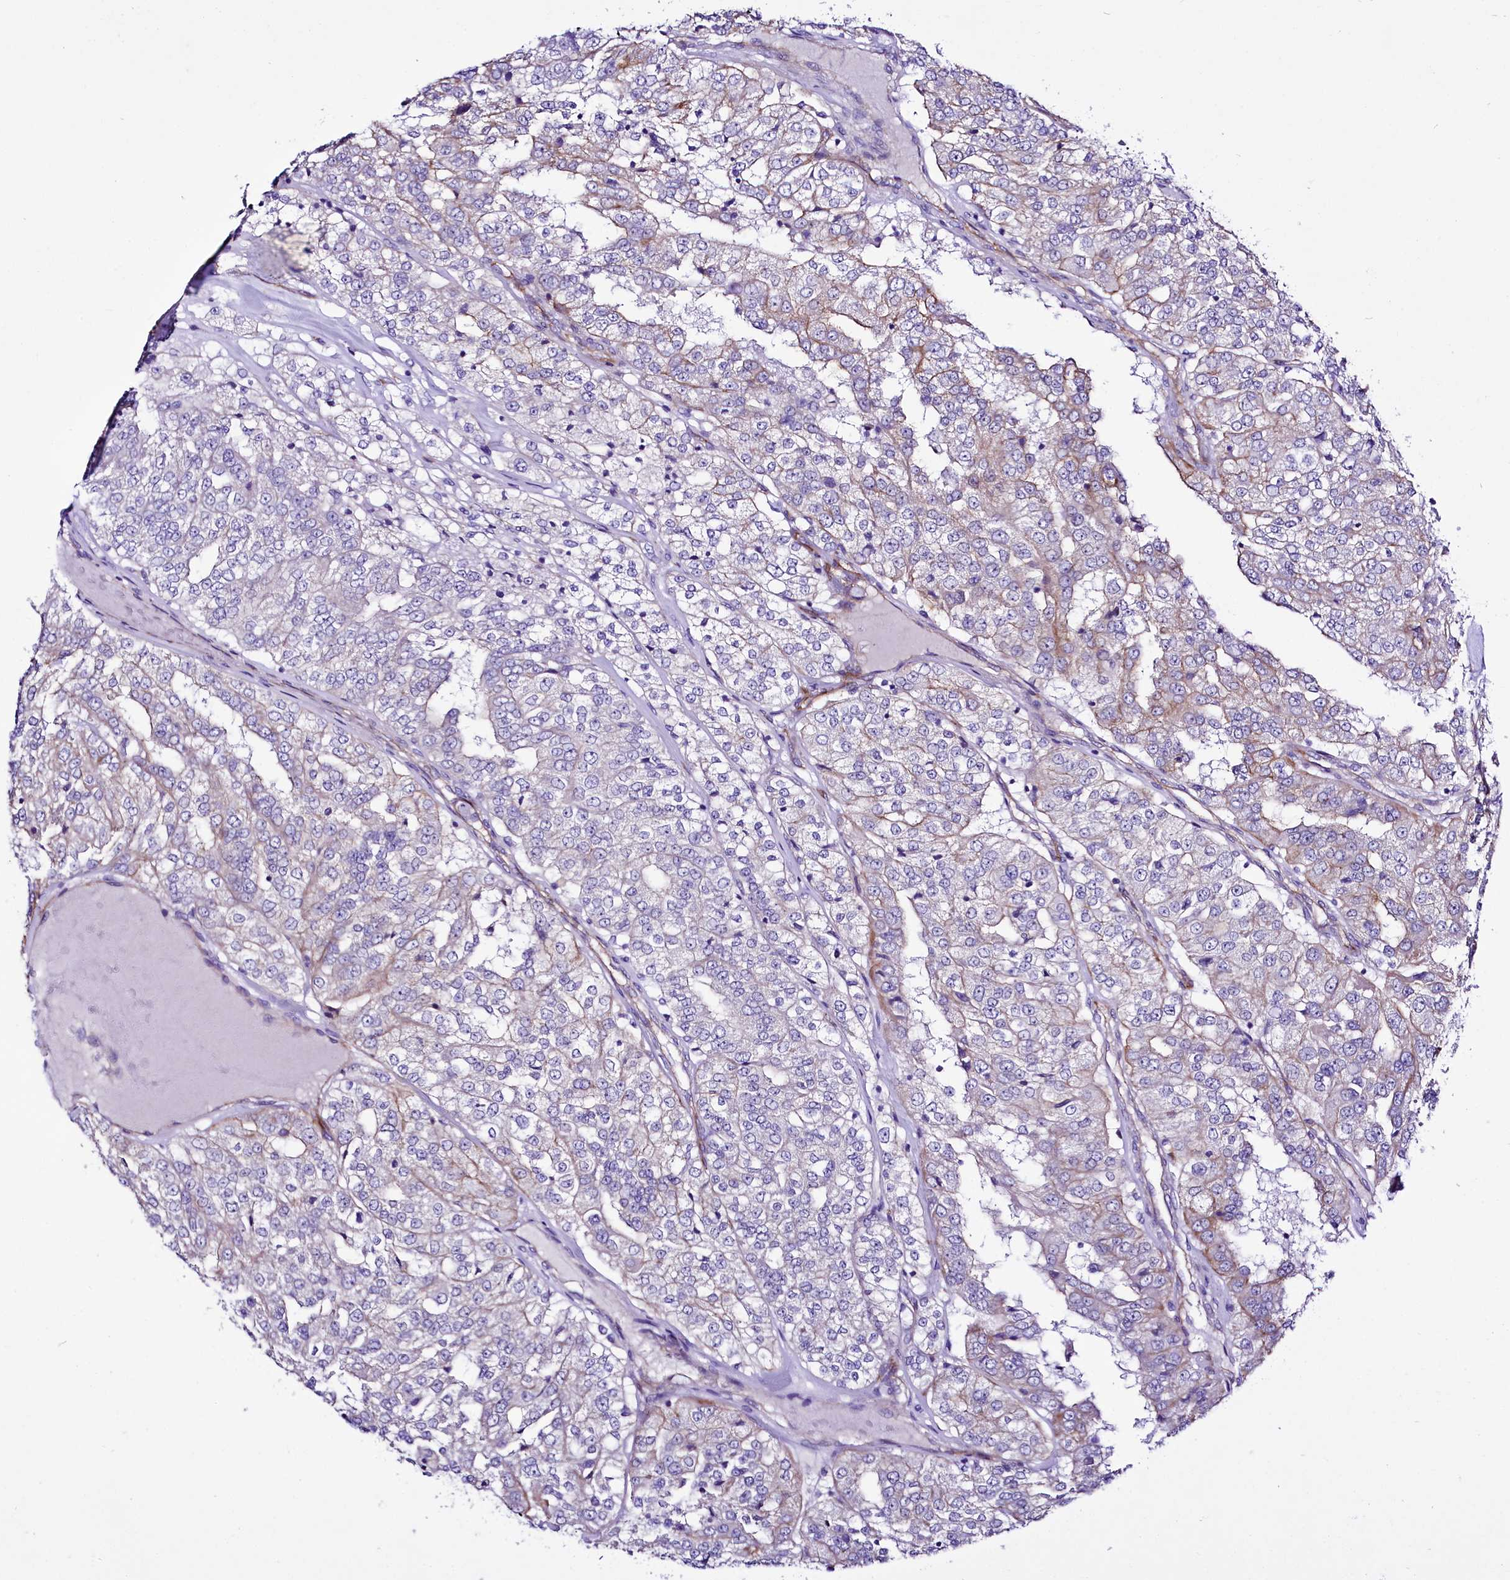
{"staining": {"intensity": "weak", "quantity": "<25%", "location": "cytoplasmic/membranous"}, "tissue": "renal cancer", "cell_type": "Tumor cells", "image_type": "cancer", "snomed": [{"axis": "morphology", "description": "Adenocarcinoma, NOS"}, {"axis": "topography", "description": "Kidney"}], "caption": "An immunohistochemistry photomicrograph of renal cancer (adenocarcinoma) is shown. There is no staining in tumor cells of renal cancer (adenocarcinoma).", "gene": "SLF1", "patient": {"sex": "female", "age": 63}}